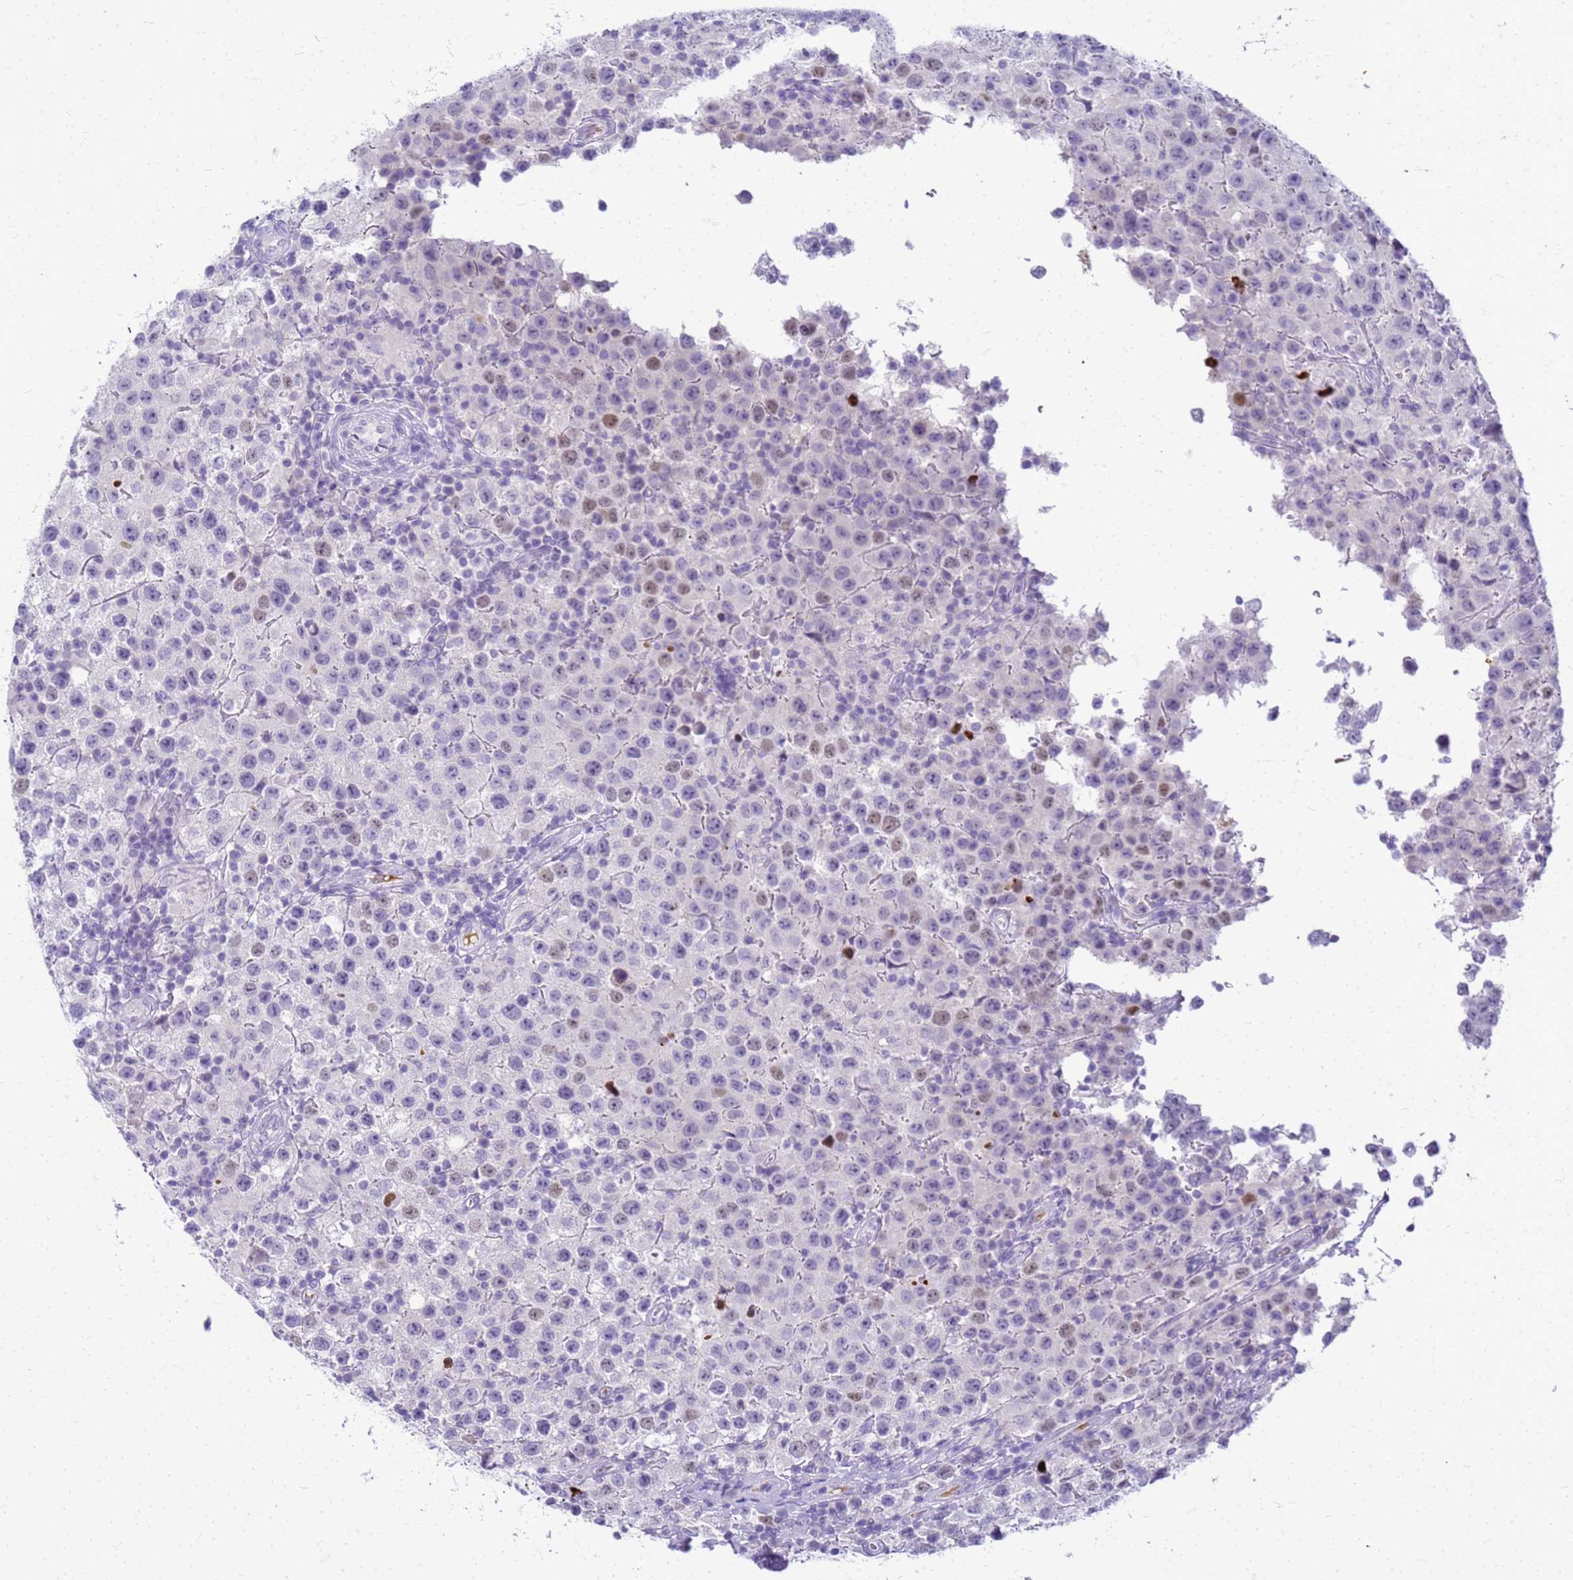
{"staining": {"intensity": "moderate", "quantity": "<25%", "location": "nuclear"}, "tissue": "testis cancer", "cell_type": "Tumor cells", "image_type": "cancer", "snomed": [{"axis": "morphology", "description": "Seminoma, NOS"}, {"axis": "morphology", "description": "Carcinoma, Embryonal, NOS"}, {"axis": "topography", "description": "Testis"}], "caption": "This histopathology image exhibits testis cancer stained with IHC to label a protein in brown. The nuclear of tumor cells show moderate positivity for the protein. Nuclei are counter-stained blue.", "gene": "CFAP100", "patient": {"sex": "male", "age": 41}}